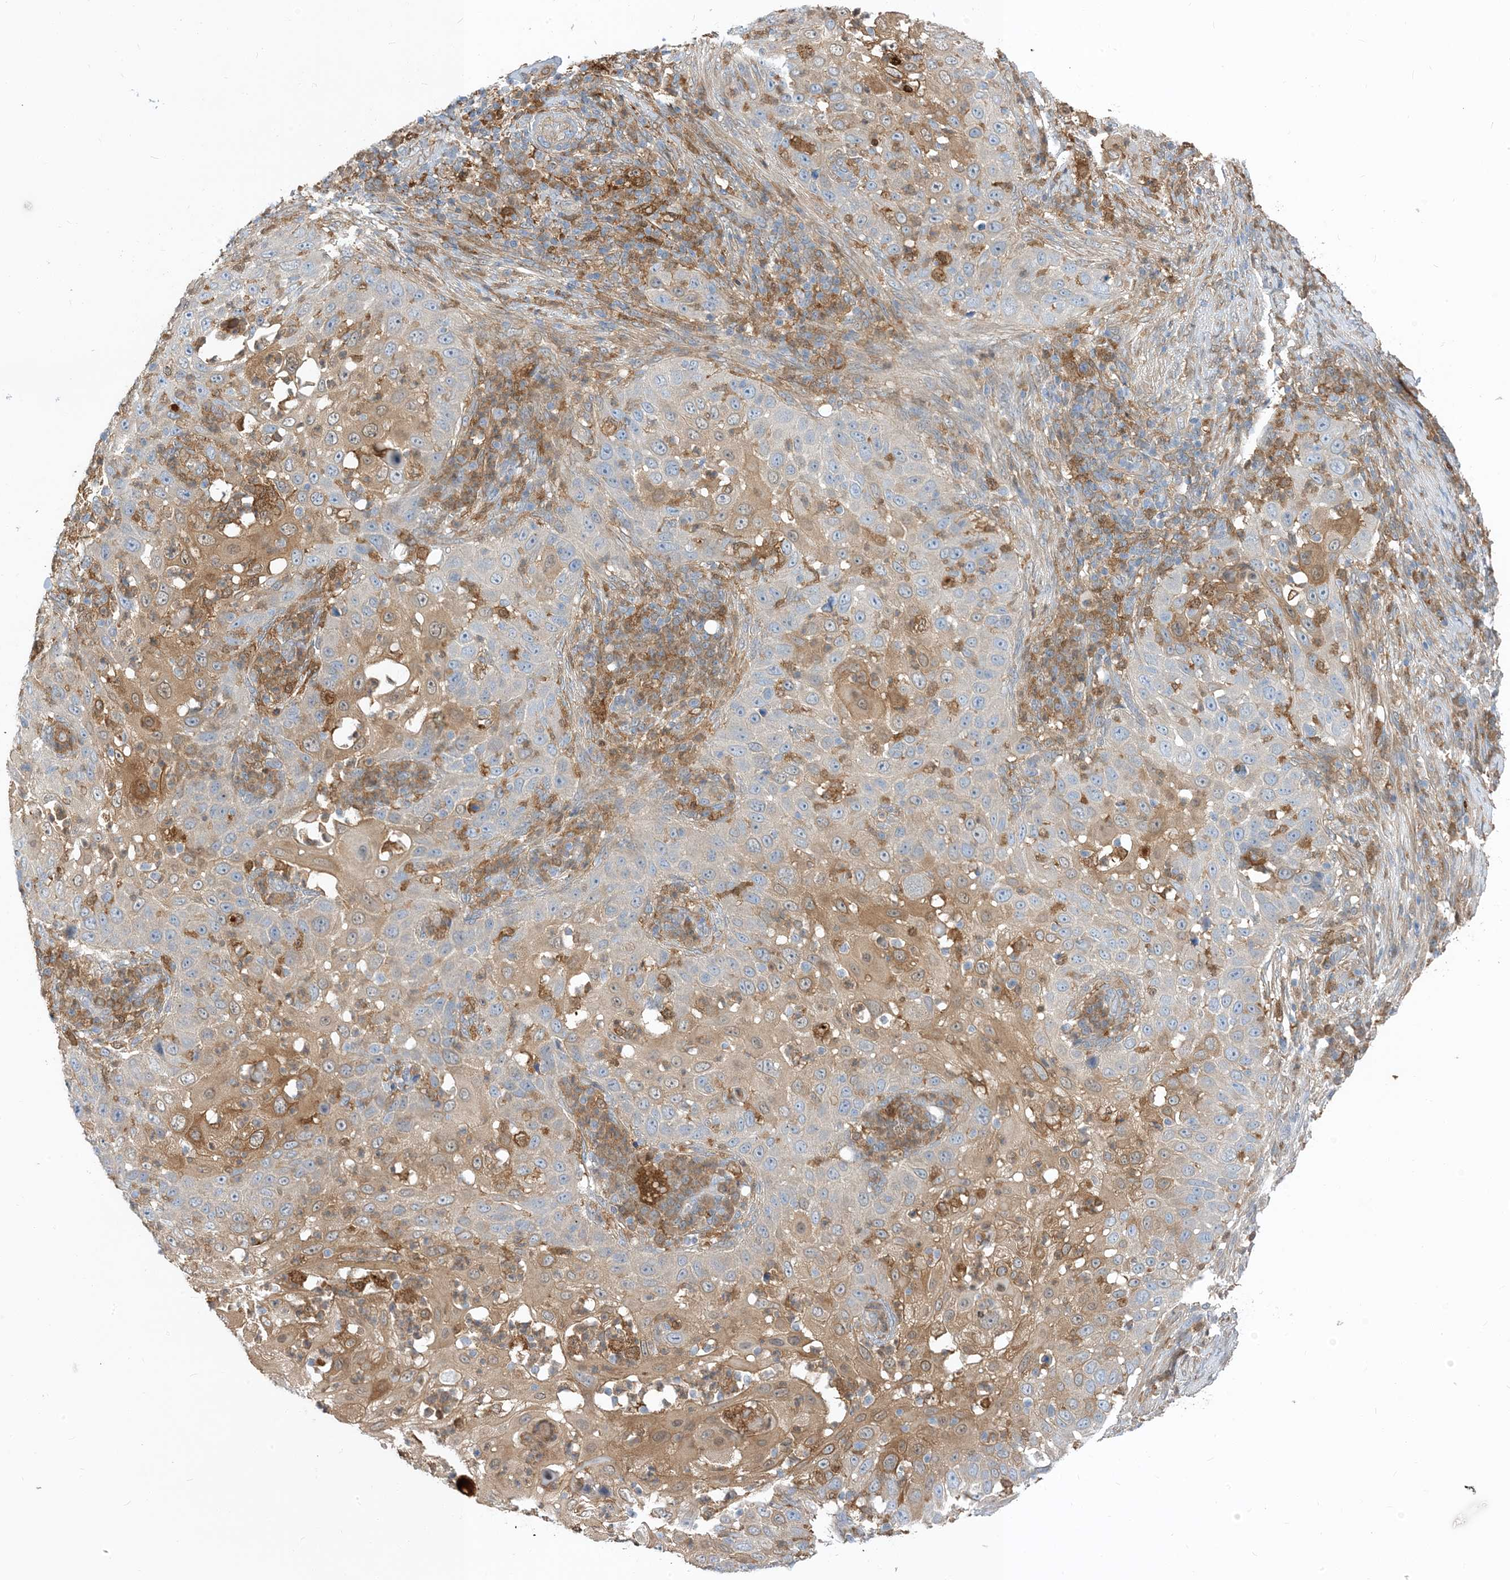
{"staining": {"intensity": "moderate", "quantity": "25%-75%", "location": "cytoplasmic/membranous"}, "tissue": "skin cancer", "cell_type": "Tumor cells", "image_type": "cancer", "snomed": [{"axis": "morphology", "description": "Squamous cell carcinoma, NOS"}, {"axis": "topography", "description": "Skin"}], "caption": "This image exhibits skin cancer stained with immunohistochemistry (IHC) to label a protein in brown. The cytoplasmic/membranous of tumor cells show moderate positivity for the protein. Nuclei are counter-stained blue.", "gene": "NAGK", "patient": {"sex": "female", "age": 44}}